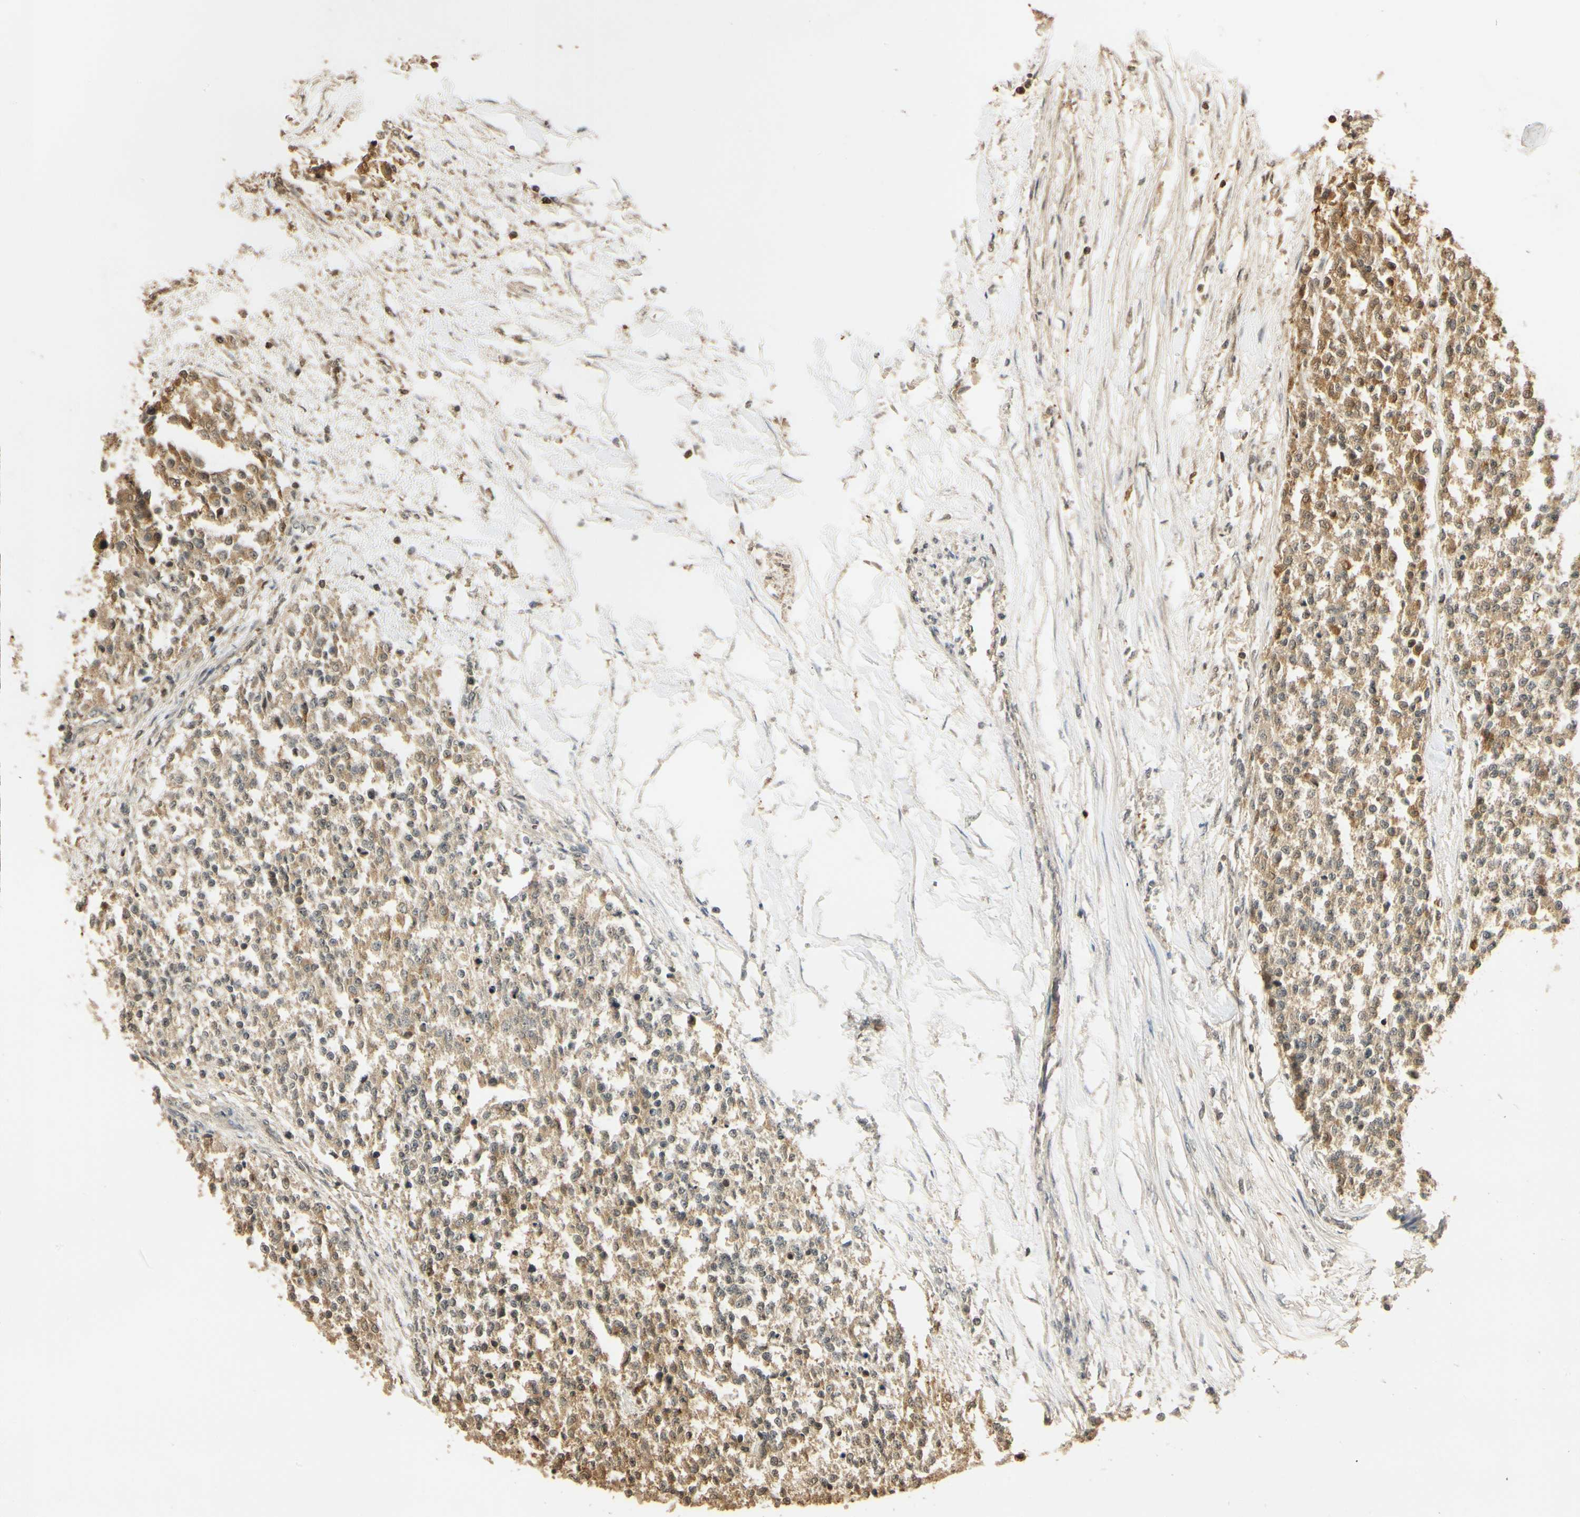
{"staining": {"intensity": "moderate", "quantity": ">75%", "location": "cytoplasmic/membranous"}, "tissue": "testis cancer", "cell_type": "Tumor cells", "image_type": "cancer", "snomed": [{"axis": "morphology", "description": "Seminoma, NOS"}, {"axis": "topography", "description": "Testis"}], "caption": "The image reveals a brown stain indicating the presence of a protein in the cytoplasmic/membranous of tumor cells in testis seminoma. Using DAB (3,3'-diaminobenzidine) (brown) and hematoxylin (blue) stains, captured at high magnification using brightfield microscopy.", "gene": "SOD1", "patient": {"sex": "male", "age": 59}}